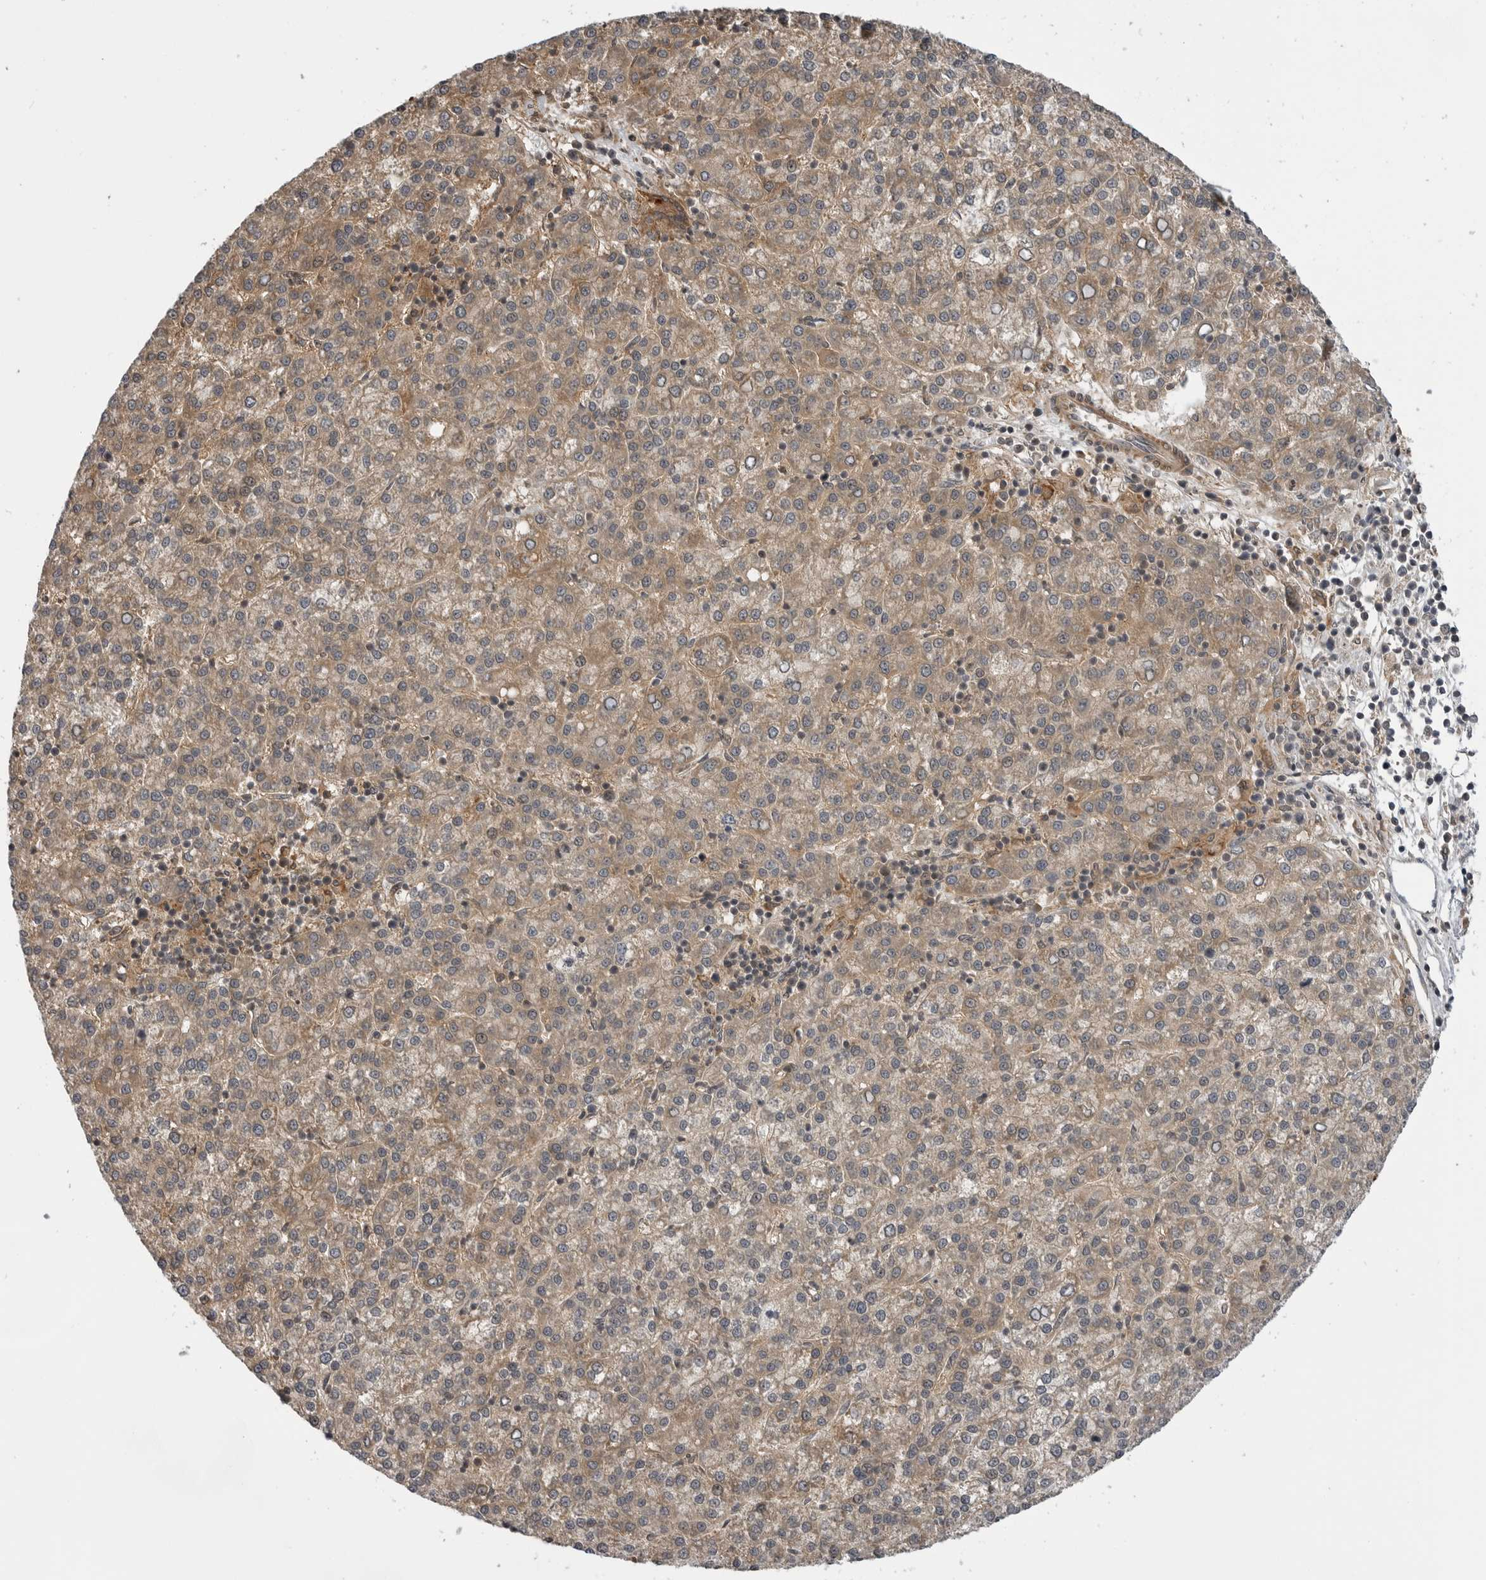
{"staining": {"intensity": "moderate", "quantity": ">75%", "location": "cytoplasmic/membranous"}, "tissue": "liver cancer", "cell_type": "Tumor cells", "image_type": "cancer", "snomed": [{"axis": "morphology", "description": "Carcinoma, Hepatocellular, NOS"}, {"axis": "topography", "description": "Liver"}], "caption": "The image demonstrates staining of liver cancer (hepatocellular carcinoma), revealing moderate cytoplasmic/membranous protein positivity (brown color) within tumor cells. (DAB (3,3'-diaminobenzidine) IHC with brightfield microscopy, high magnification).", "gene": "LRRC45", "patient": {"sex": "female", "age": 58}}